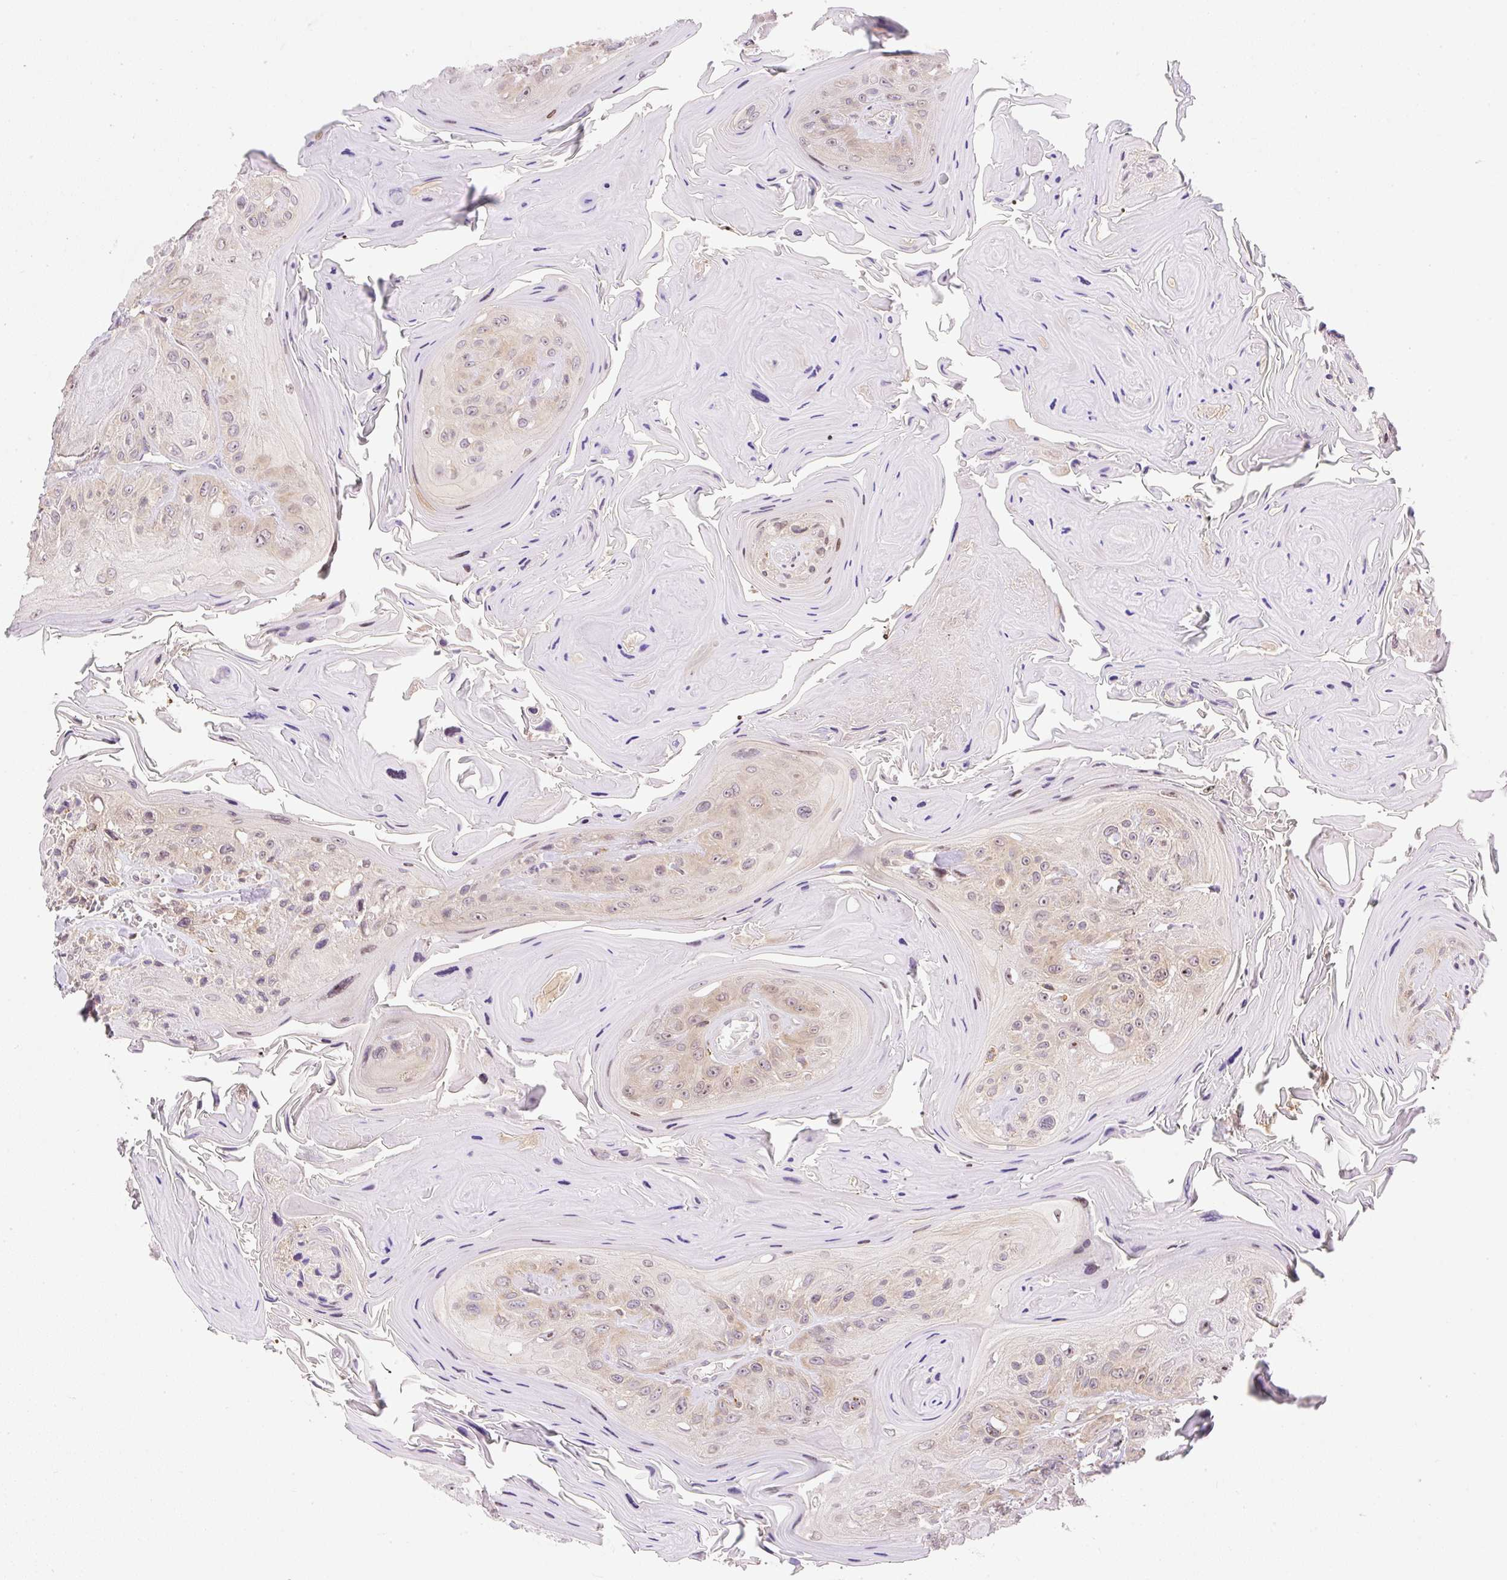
{"staining": {"intensity": "weak", "quantity": "25%-75%", "location": "cytoplasmic/membranous,nuclear"}, "tissue": "head and neck cancer", "cell_type": "Tumor cells", "image_type": "cancer", "snomed": [{"axis": "morphology", "description": "Squamous cell carcinoma, NOS"}, {"axis": "topography", "description": "Head-Neck"}], "caption": "Weak cytoplasmic/membranous and nuclear protein positivity is appreciated in about 25%-75% of tumor cells in head and neck squamous cell carcinoma.", "gene": "CARD11", "patient": {"sex": "female", "age": 59}}